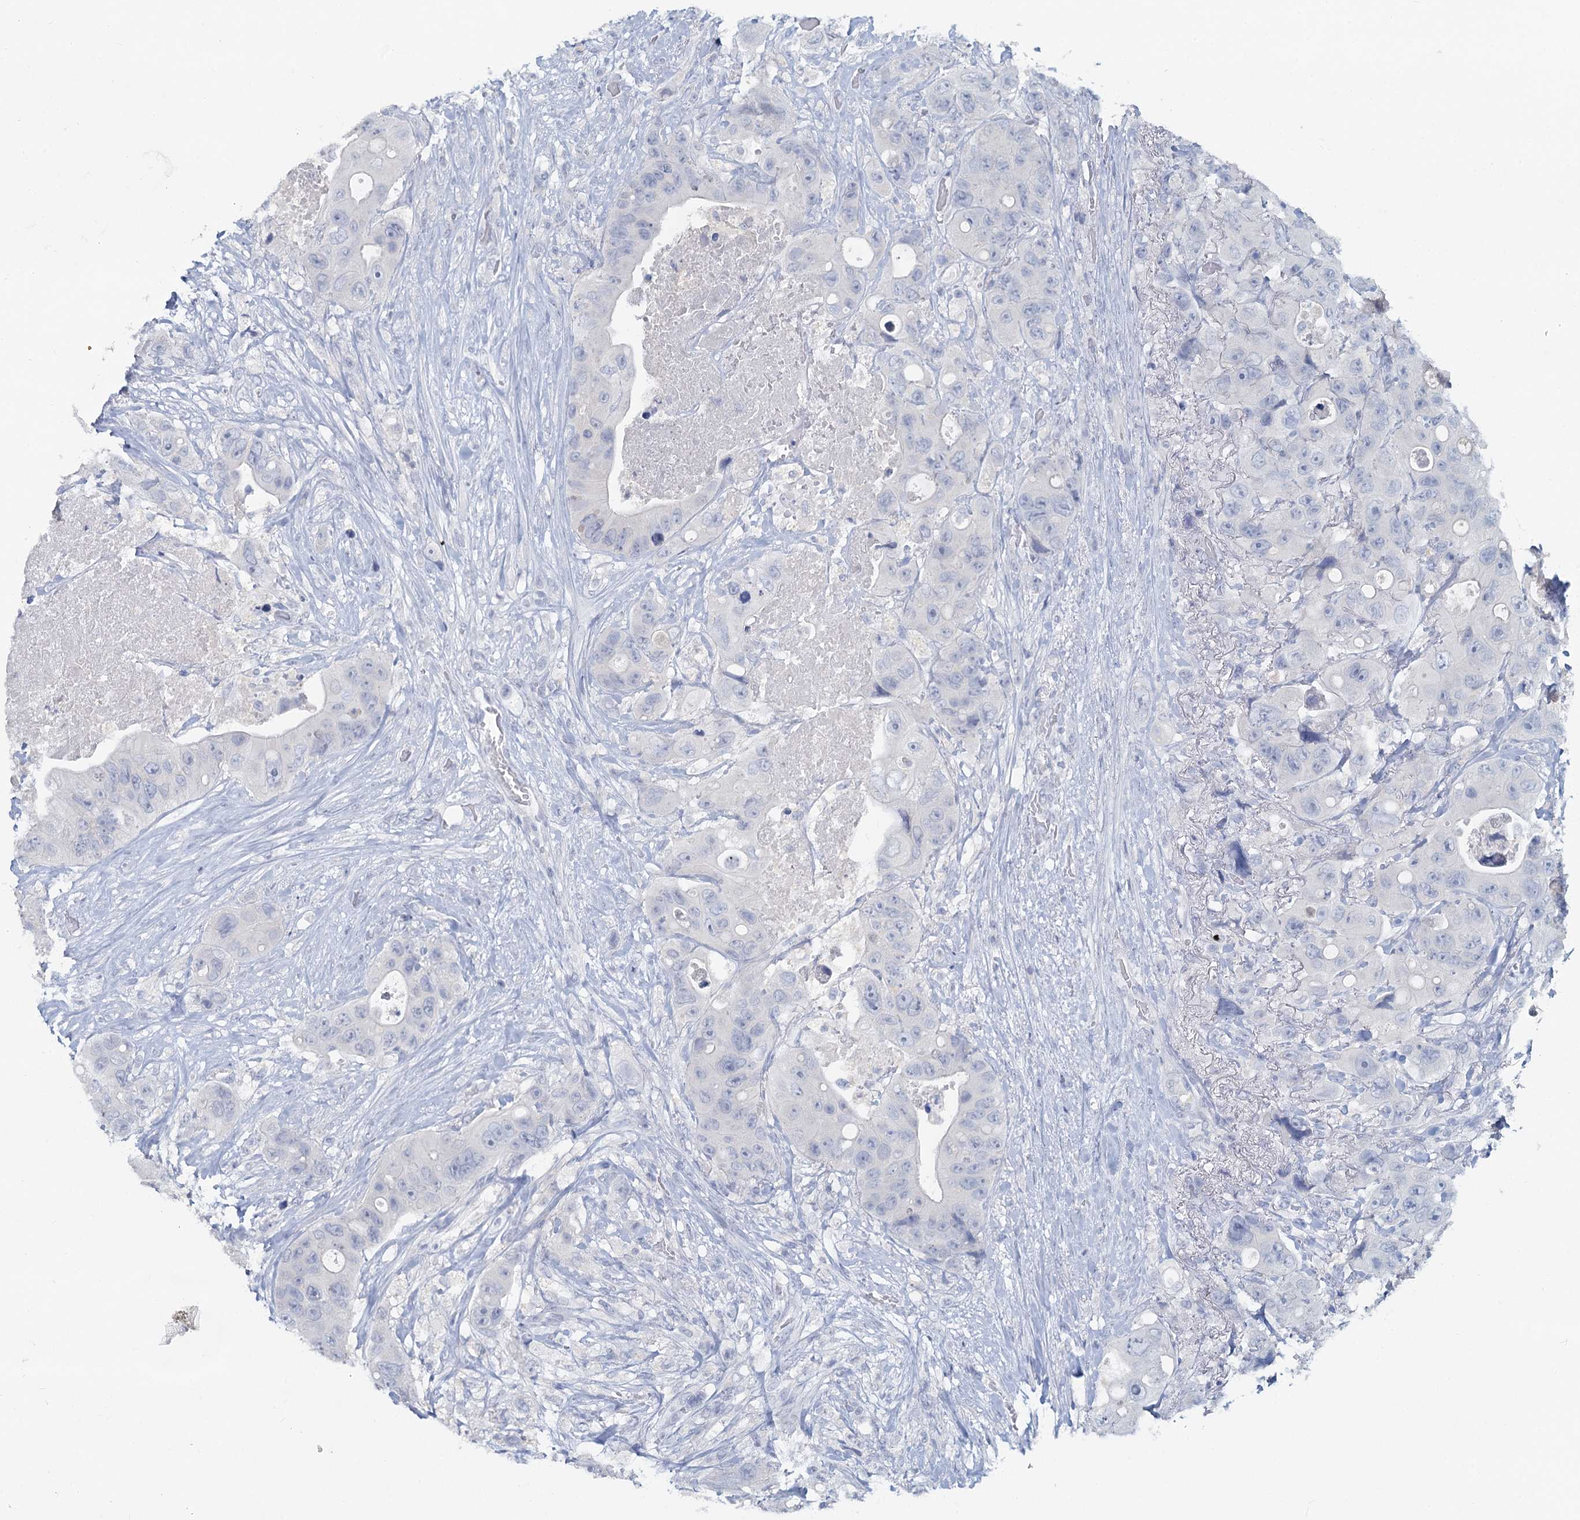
{"staining": {"intensity": "negative", "quantity": "none", "location": "none"}, "tissue": "colorectal cancer", "cell_type": "Tumor cells", "image_type": "cancer", "snomed": [{"axis": "morphology", "description": "Adenocarcinoma, NOS"}, {"axis": "topography", "description": "Colon"}], "caption": "An immunohistochemistry image of colorectal adenocarcinoma is shown. There is no staining in tumor cells of colorectal adenocarcinoma. Brightfield microscopy of immunohistochemistry (IHC) stained with DAB (3,3'-diaminobenzidine) (brown) and hematoxylin (blue), captured at high magnification.", "gene": "CHGA", "patient": {"sex": "female", "age": 46}}